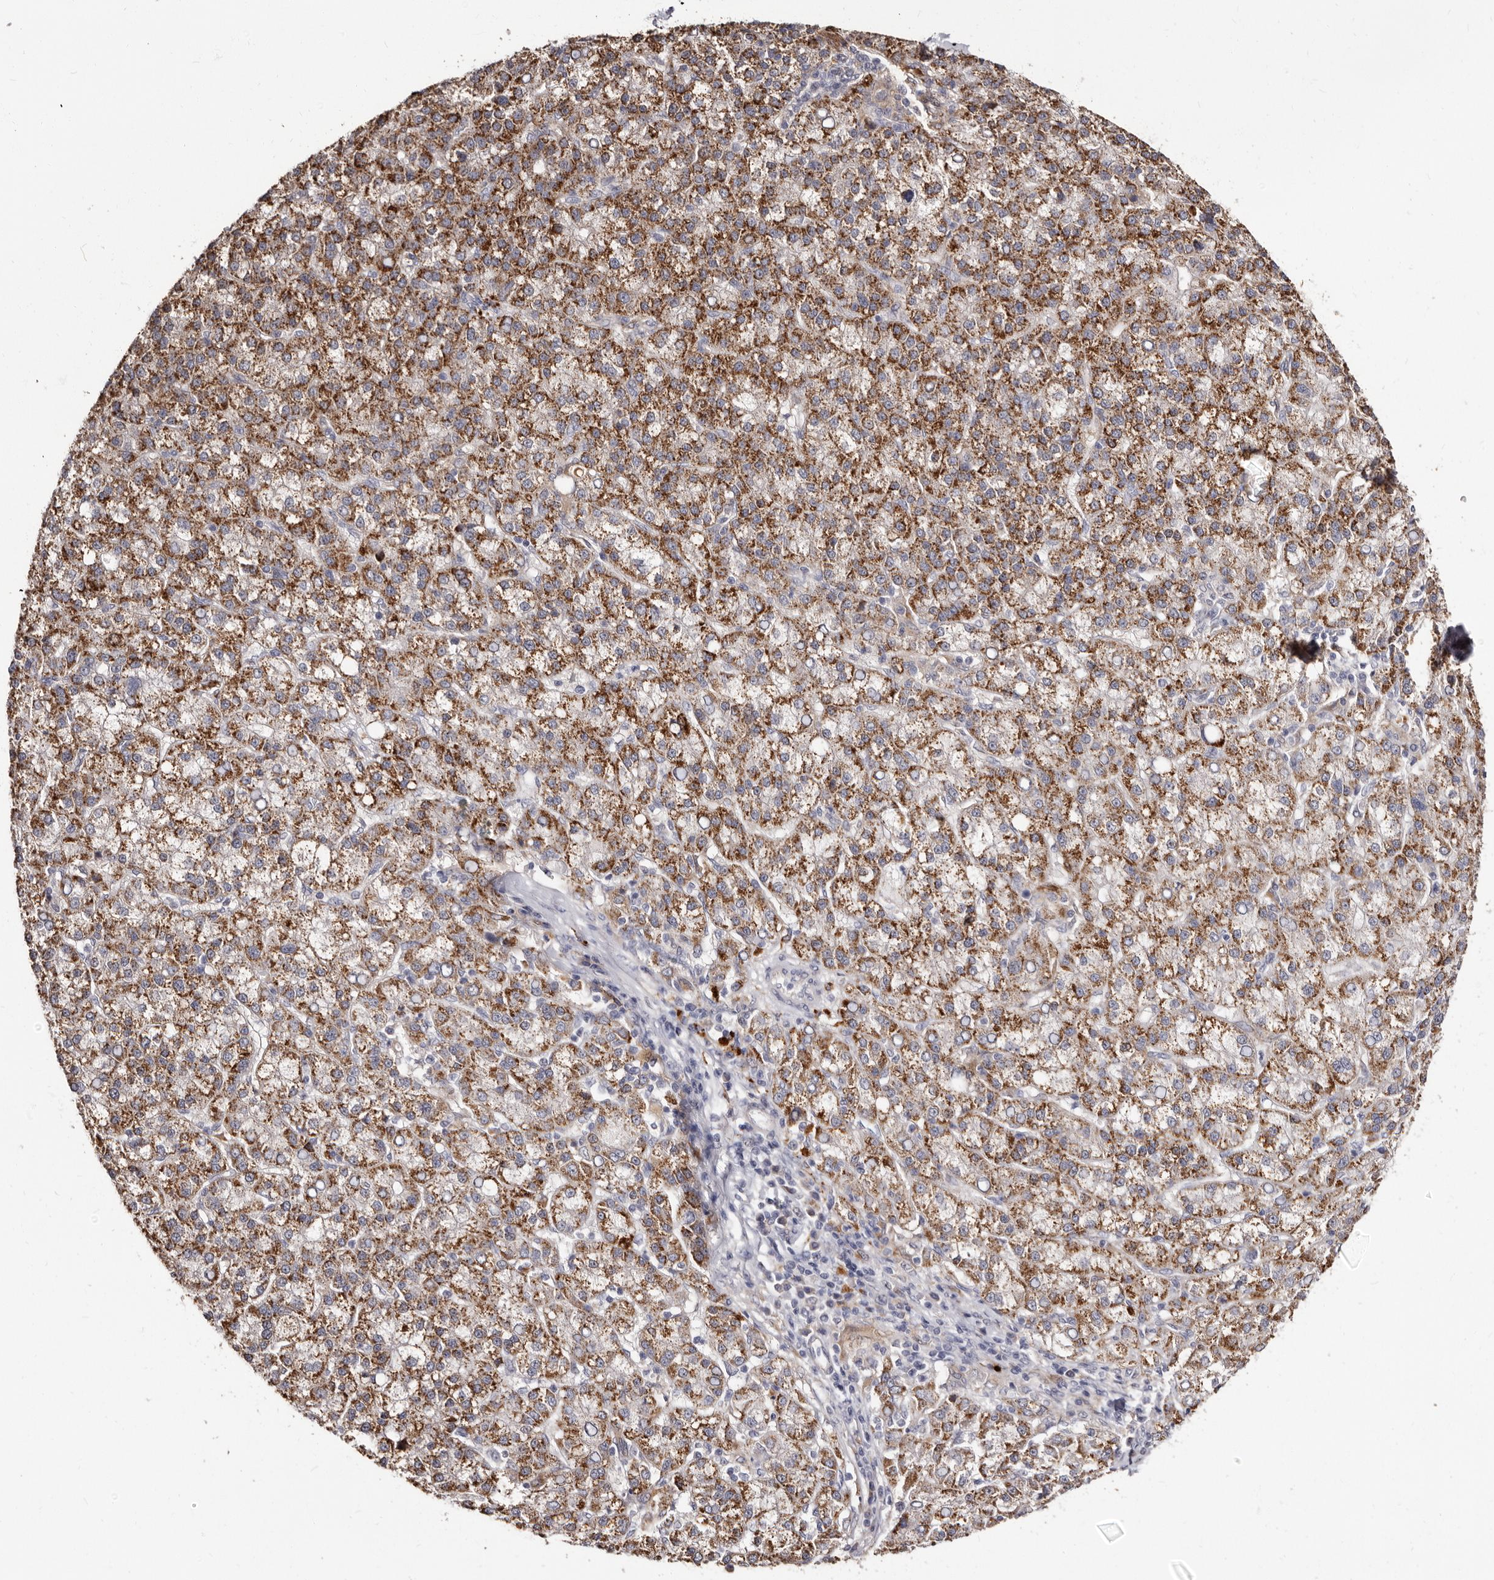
{"staining": {"intensity": "moderate", "quantity": ">75%", "location": "cytoplasmic/membranous"}, "tissue": "liver cancer", "cell_type": "Tumor cells", "image_type": "cancer", "snomed": [{"axis": "morphology", "description": "Carcinoma, Hepatocellular, NOS"}, {"axis": "topography", "description": "Liver"}], "caption": "Immunohistochemical staining of liver cancer (hepatocellular carcinoma) reveals medium levels of moderate cytoplasmic/membranous positivity in approximately >75% of tumor cells. (DAB IHC, brown staining for protein, blue staining for nuclei).", "gene": "PTAFR", "patient": {"sex": "female", "age": 58}}